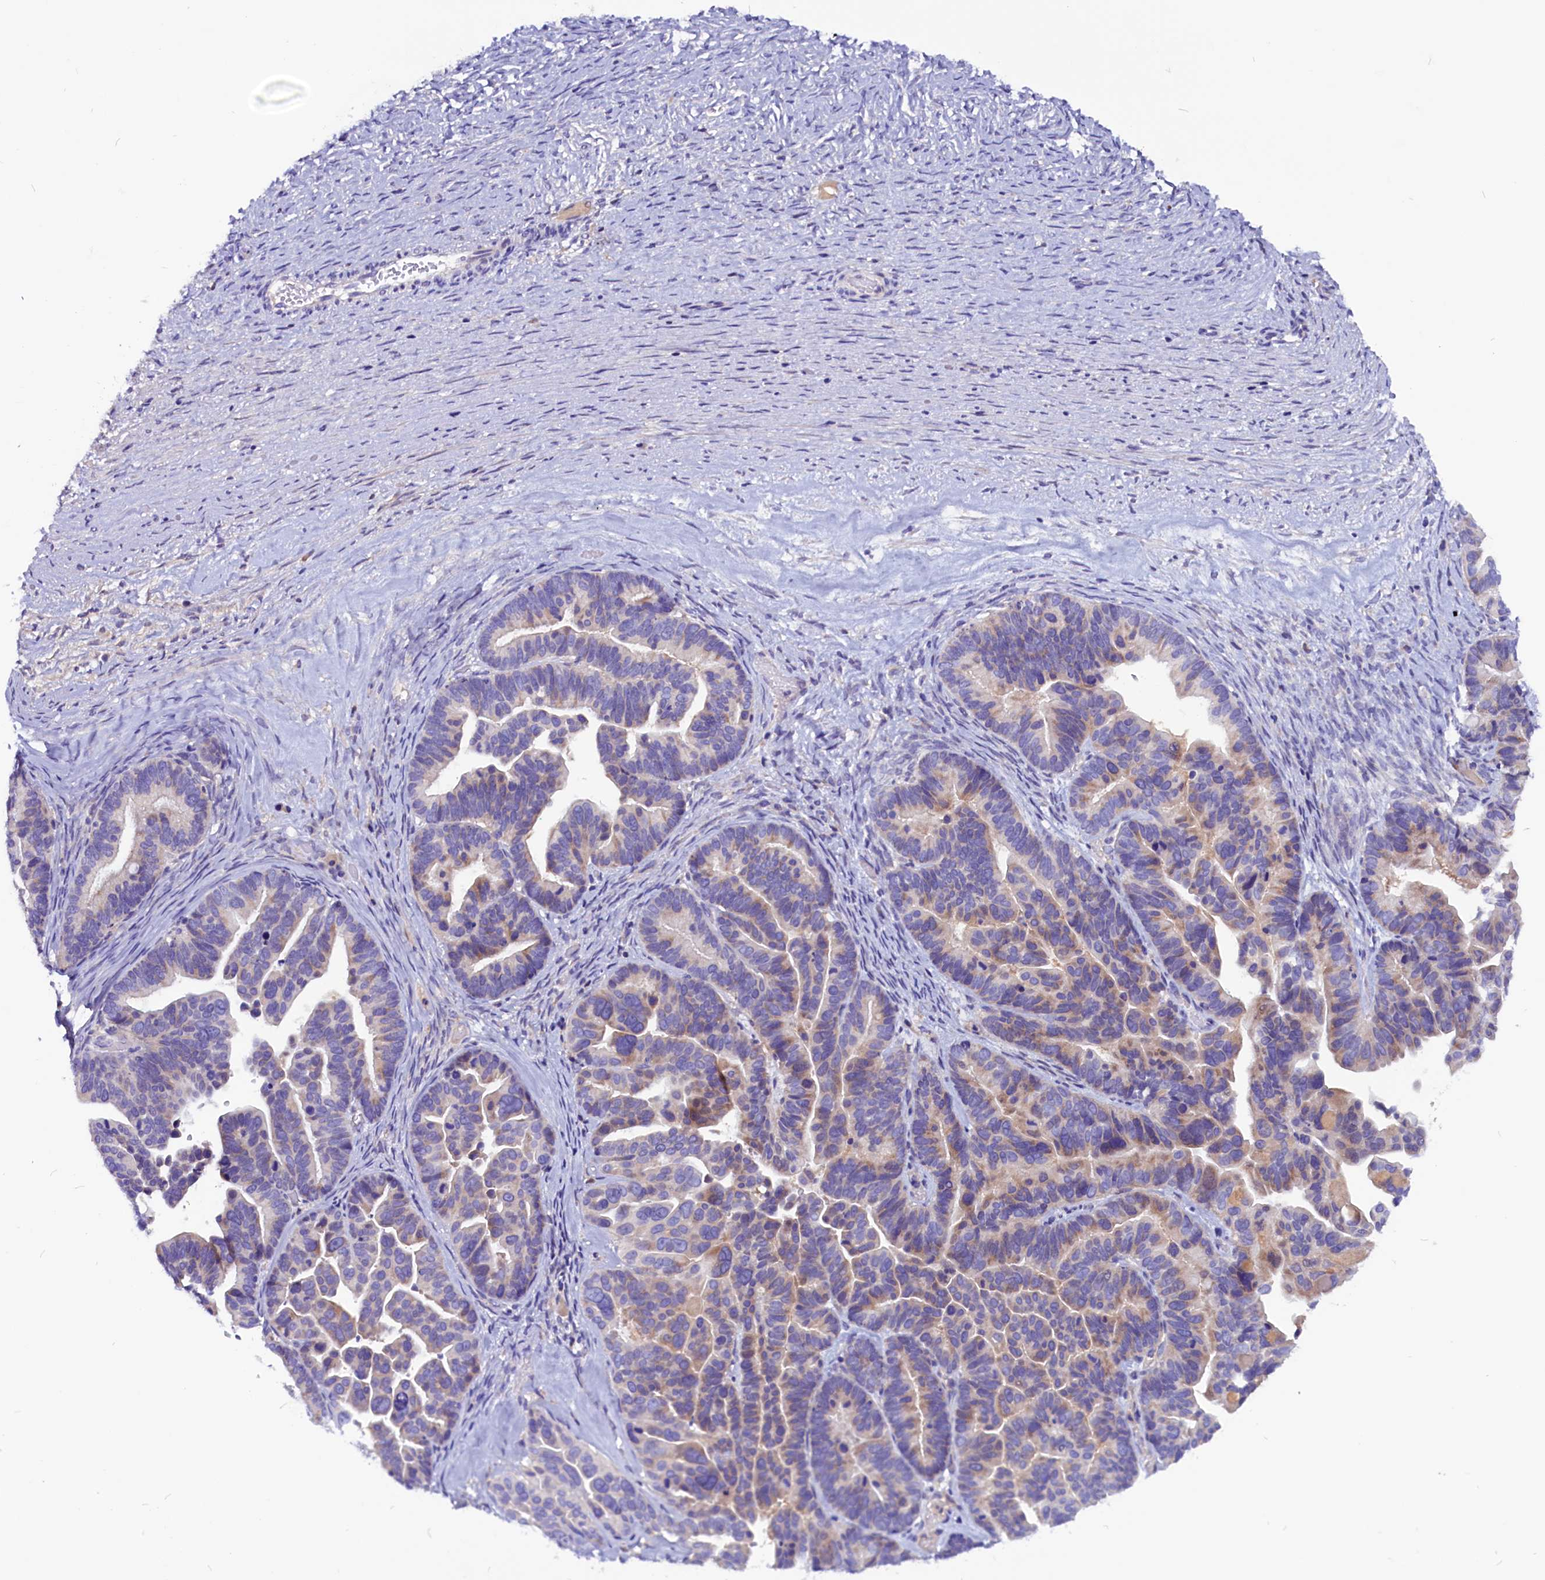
{"staining": {"intensity": "weak", "quantity": "25%-75%", "location": "cytoplasmic/membranous"}, "tissue": "ovarian cancer", "cell_type": "Tumor cells", "image_type": "cancer", "snomed": [{"axis": "morphology", "description": "Cystadenocarcinoma, serous, NOS"}, {"axis": "topography", "description": "Ovary"}], "caption": "Protein expression analysis of ovarian cancer (serous cystadenocarcinoma) reveals weak cytoplasmic/membranous positivity in approximately 25%-75% of tumor cells.", "gene": "CCBE1", "patient": {"sex": "female", "age": 56}}